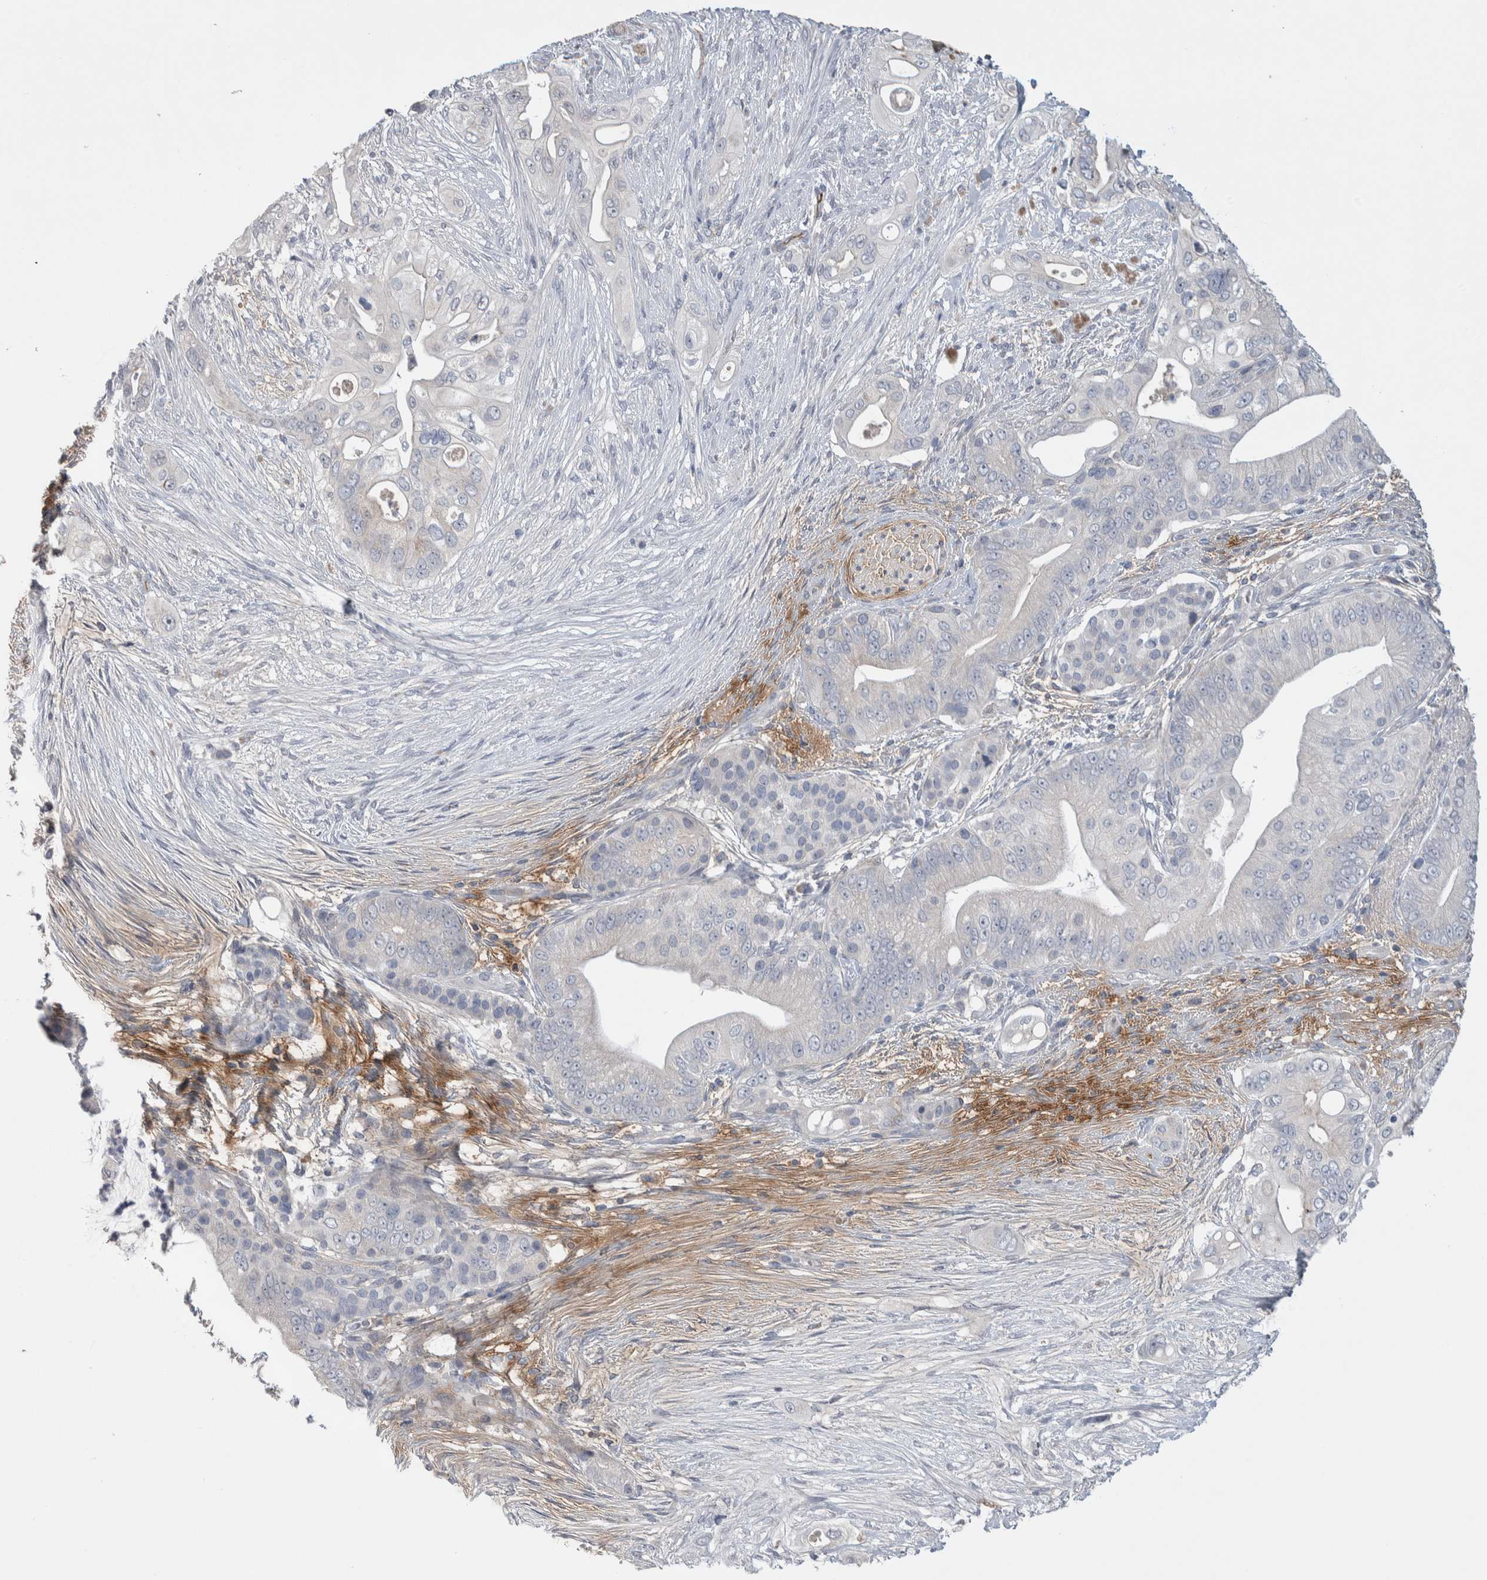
{"staining": {"intensity": "negative", "quantity": "none", "location": "none"}, "tissue": "pancreatic cancer", "cell_type": "Tumor cells", "image_type": "cancer", "snomed": [{"axis": "morphology", "description": "Adenocarcinoma, NOS"}, {"axis": "topography", "description": "Pancreas"}], "caption": "DAB immunohistochemical staining of adenocarcinoma (pancreatic) demonstrates no significant staining in tumor cells.", "gene": "CEP131", "patient": {"sex": "male", "age": 53}}